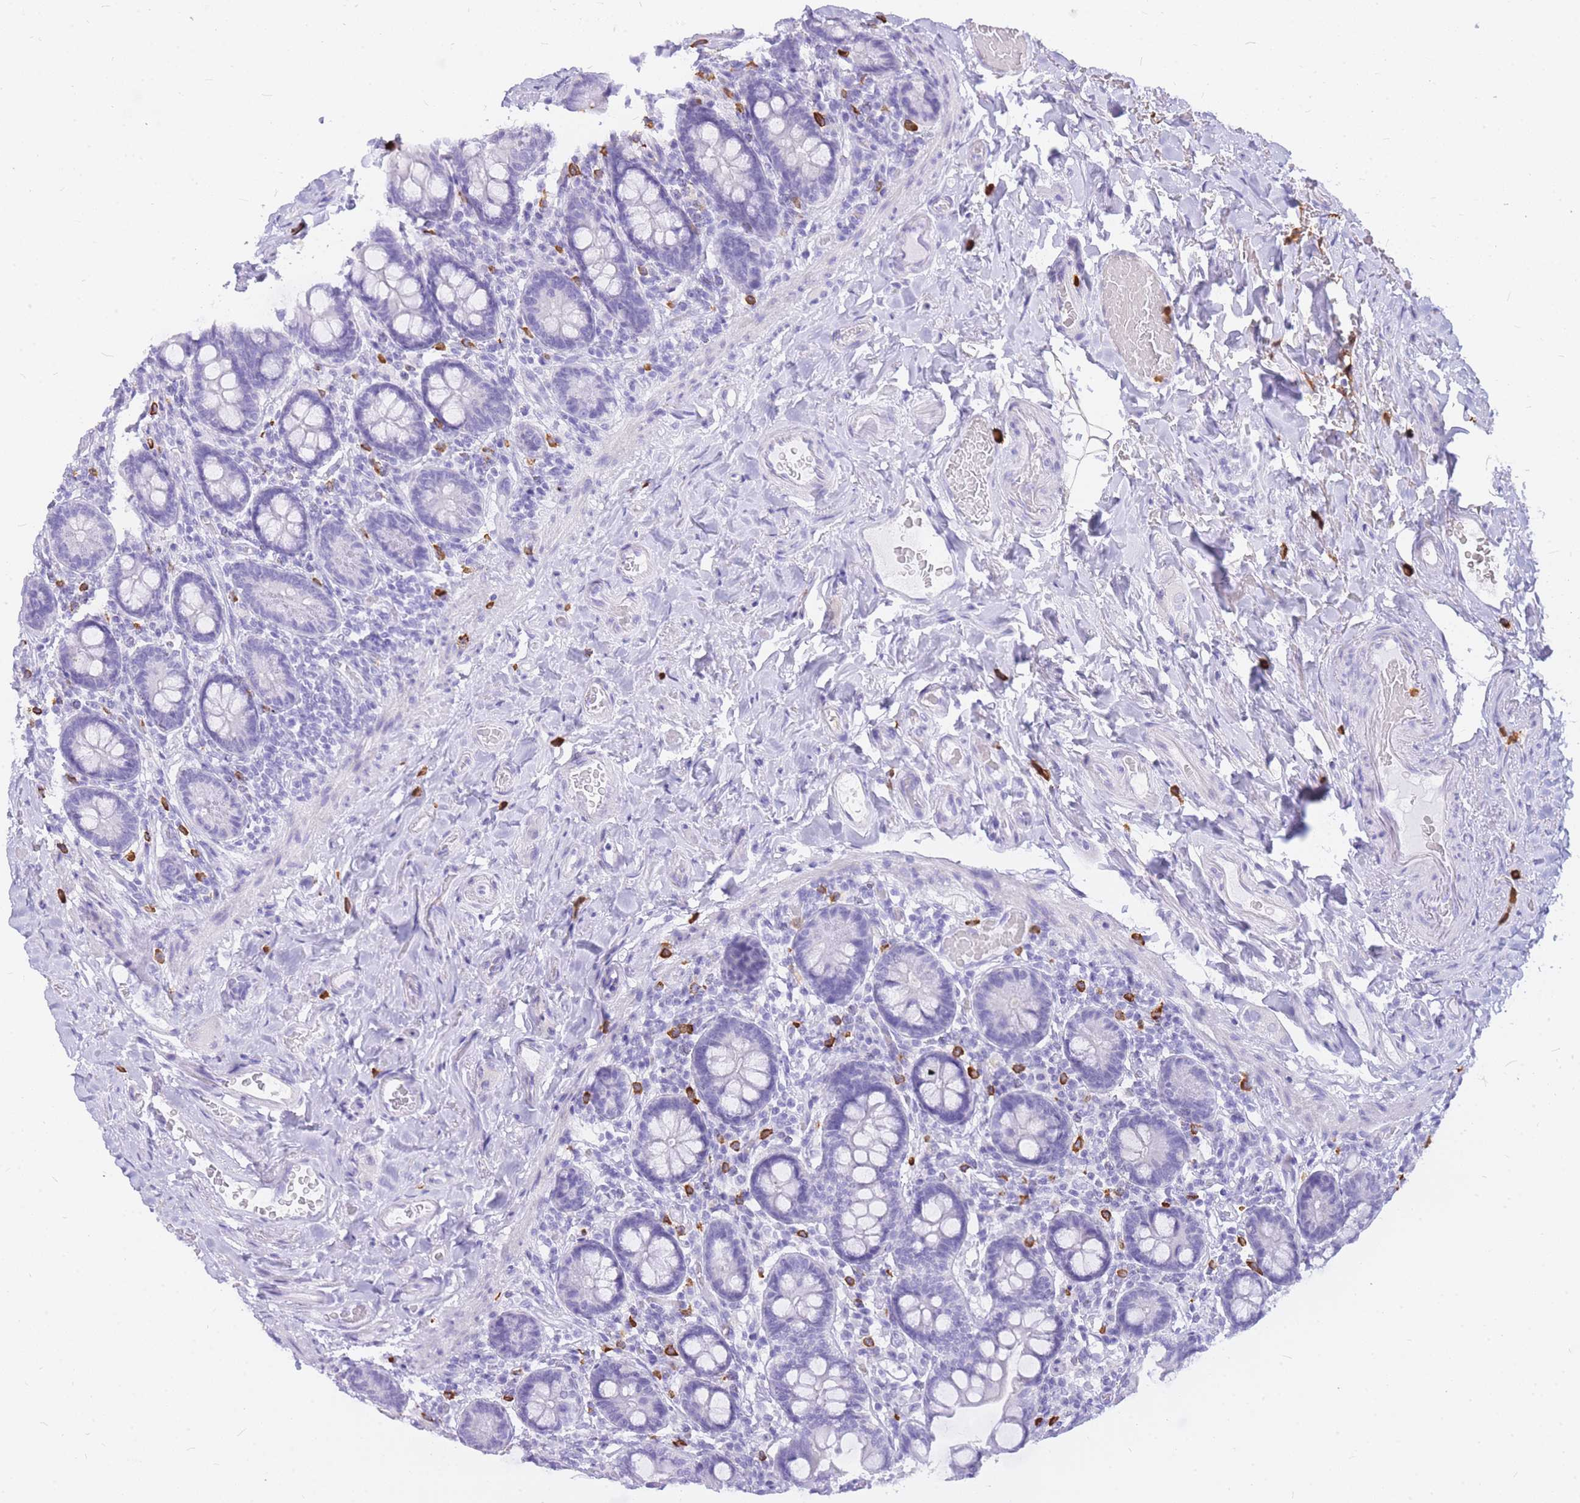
{"staining": {"intensity": "negative", "quantity": "none", "location": "none"}, "tissue": "small intestine", "cell_type": "Glandular cells", "image_type": "normal", "snomed": [{"axis": "morphology", "description": "Normal tissue, NOS"}, {"axis": "topography", "description": "Small intestine"}], "caption": "This histopathology image is of unremarkable small intestine stained with IHC to label a protein in brown with the nuclei are counter-stained blue. There is no expression in glandular cells.", "gene": "HERC1", "patient": {"sex": "female", "age": 64}}